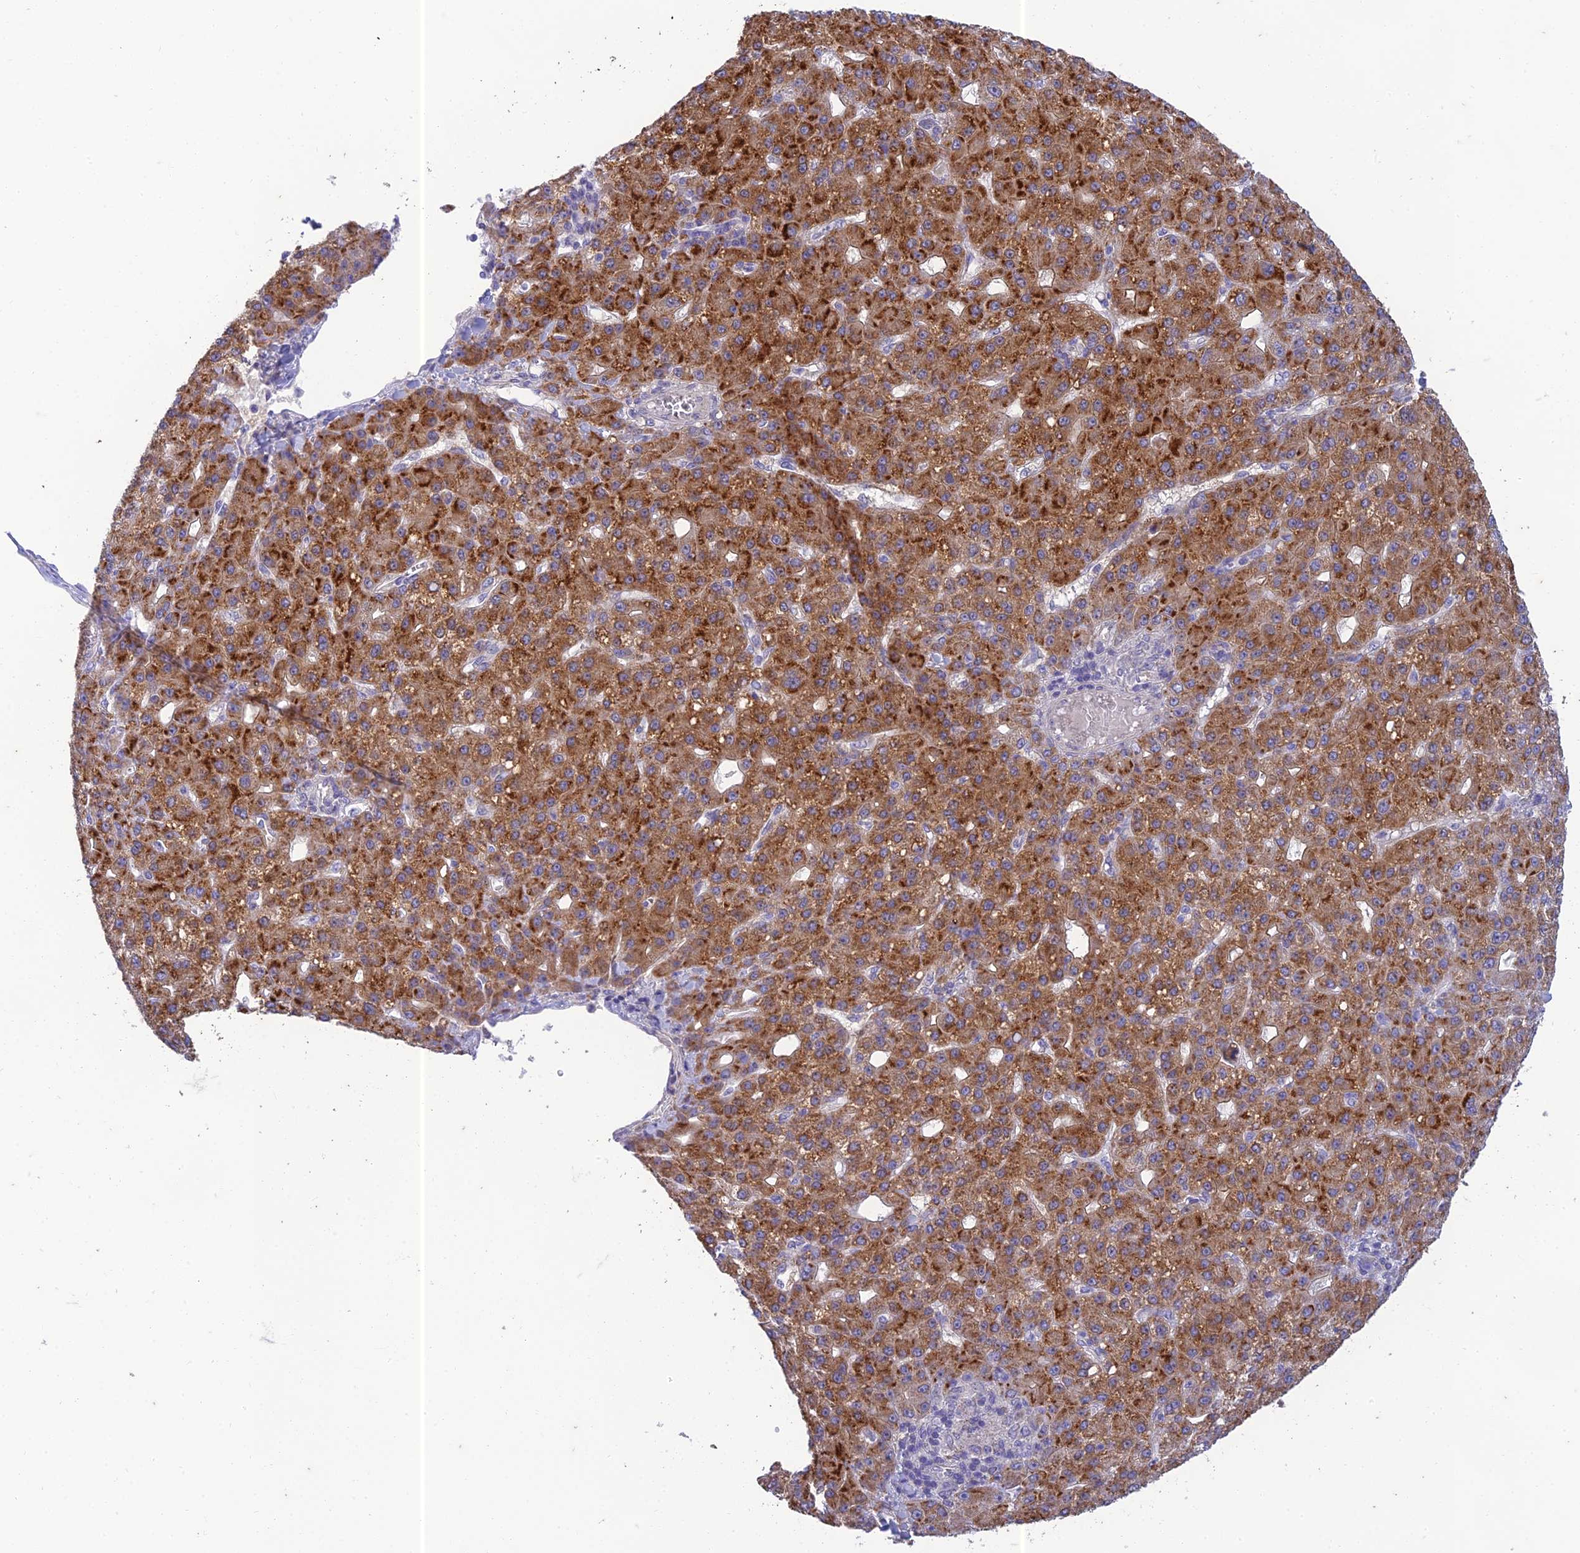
{"staining": {"intensity": "strong", "quantity": ">75%", "location": "cytoplasmic/membranous"}, "tissue": "liver cancer", "cell_type": "Tumor cells", "image_type": "cancer", "snomed": [{"axis": "morphology", "description": "Carcinoma, Hepatocellular, NOS"}, {"axis": "topography", "description": "Liver"}], "caption": "A brown stain shows strong cytoplasmic/membranous expression of a protein in hepatocellular carcinoma (liver) tumor cells.", "gene": "PTCD2", "patient": {"sex": "male", "age": 67}}